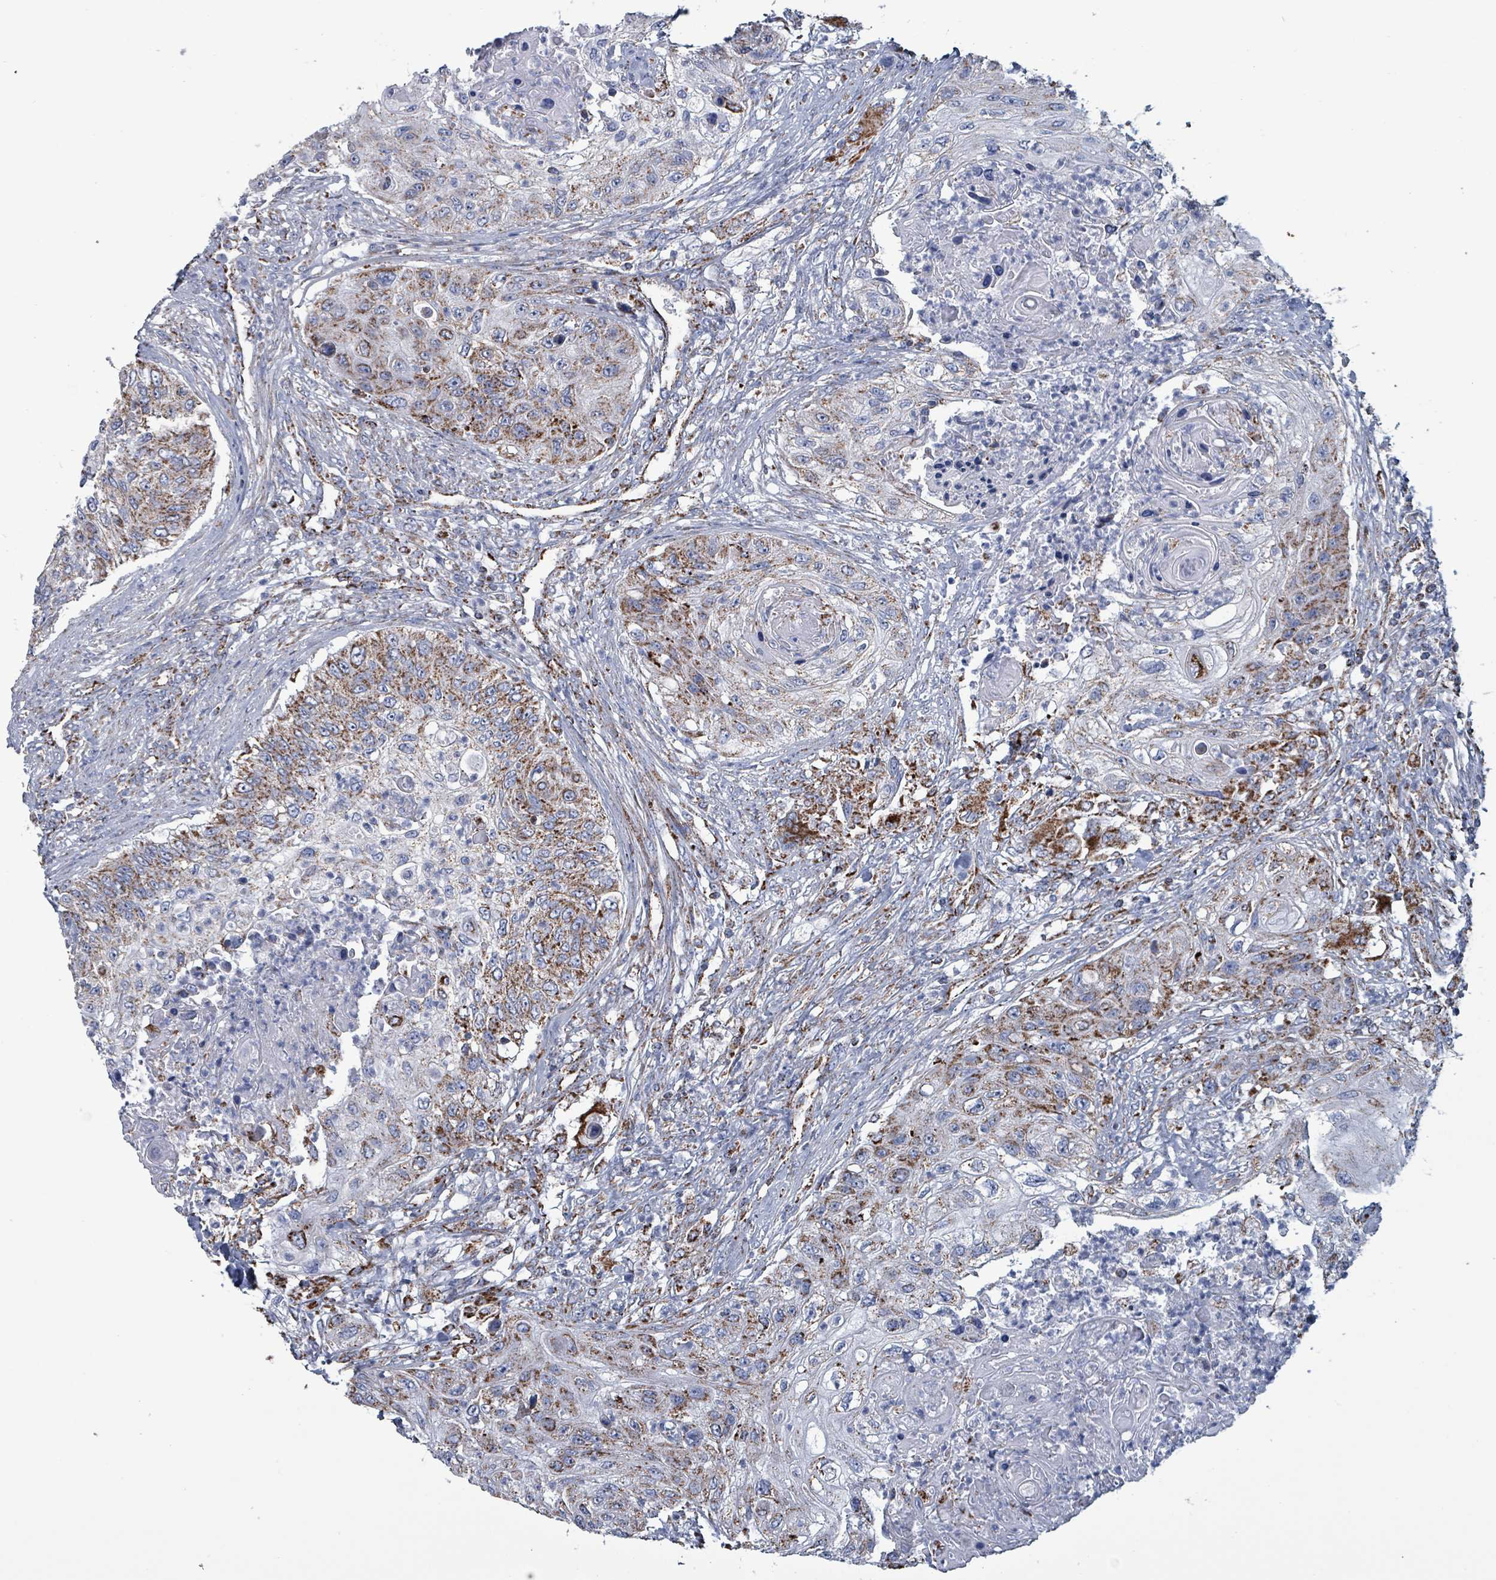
{"staining": {"intensity": "strong", "quantity": ">75%", "location": "cytoplasmic/membranous"}, "tissue": "urothelial cancer", "cell_type": "Tumor cells", "image_type": "cancer", "snomed": [{"axis": "morphology", "description": "Urothelial carcinoma, High grade"}, {"axis": "topography", "description": "Urinary bladder"}], "caption": "Brown immunohistochemical staining in human urothelial carcinoma (high-grade) shows strong cytoplasmic/membranous positivity in approximately >75% of tumor cells.", "gene": "IDH3B", "patient": {"sex": "female", "age": 60}}